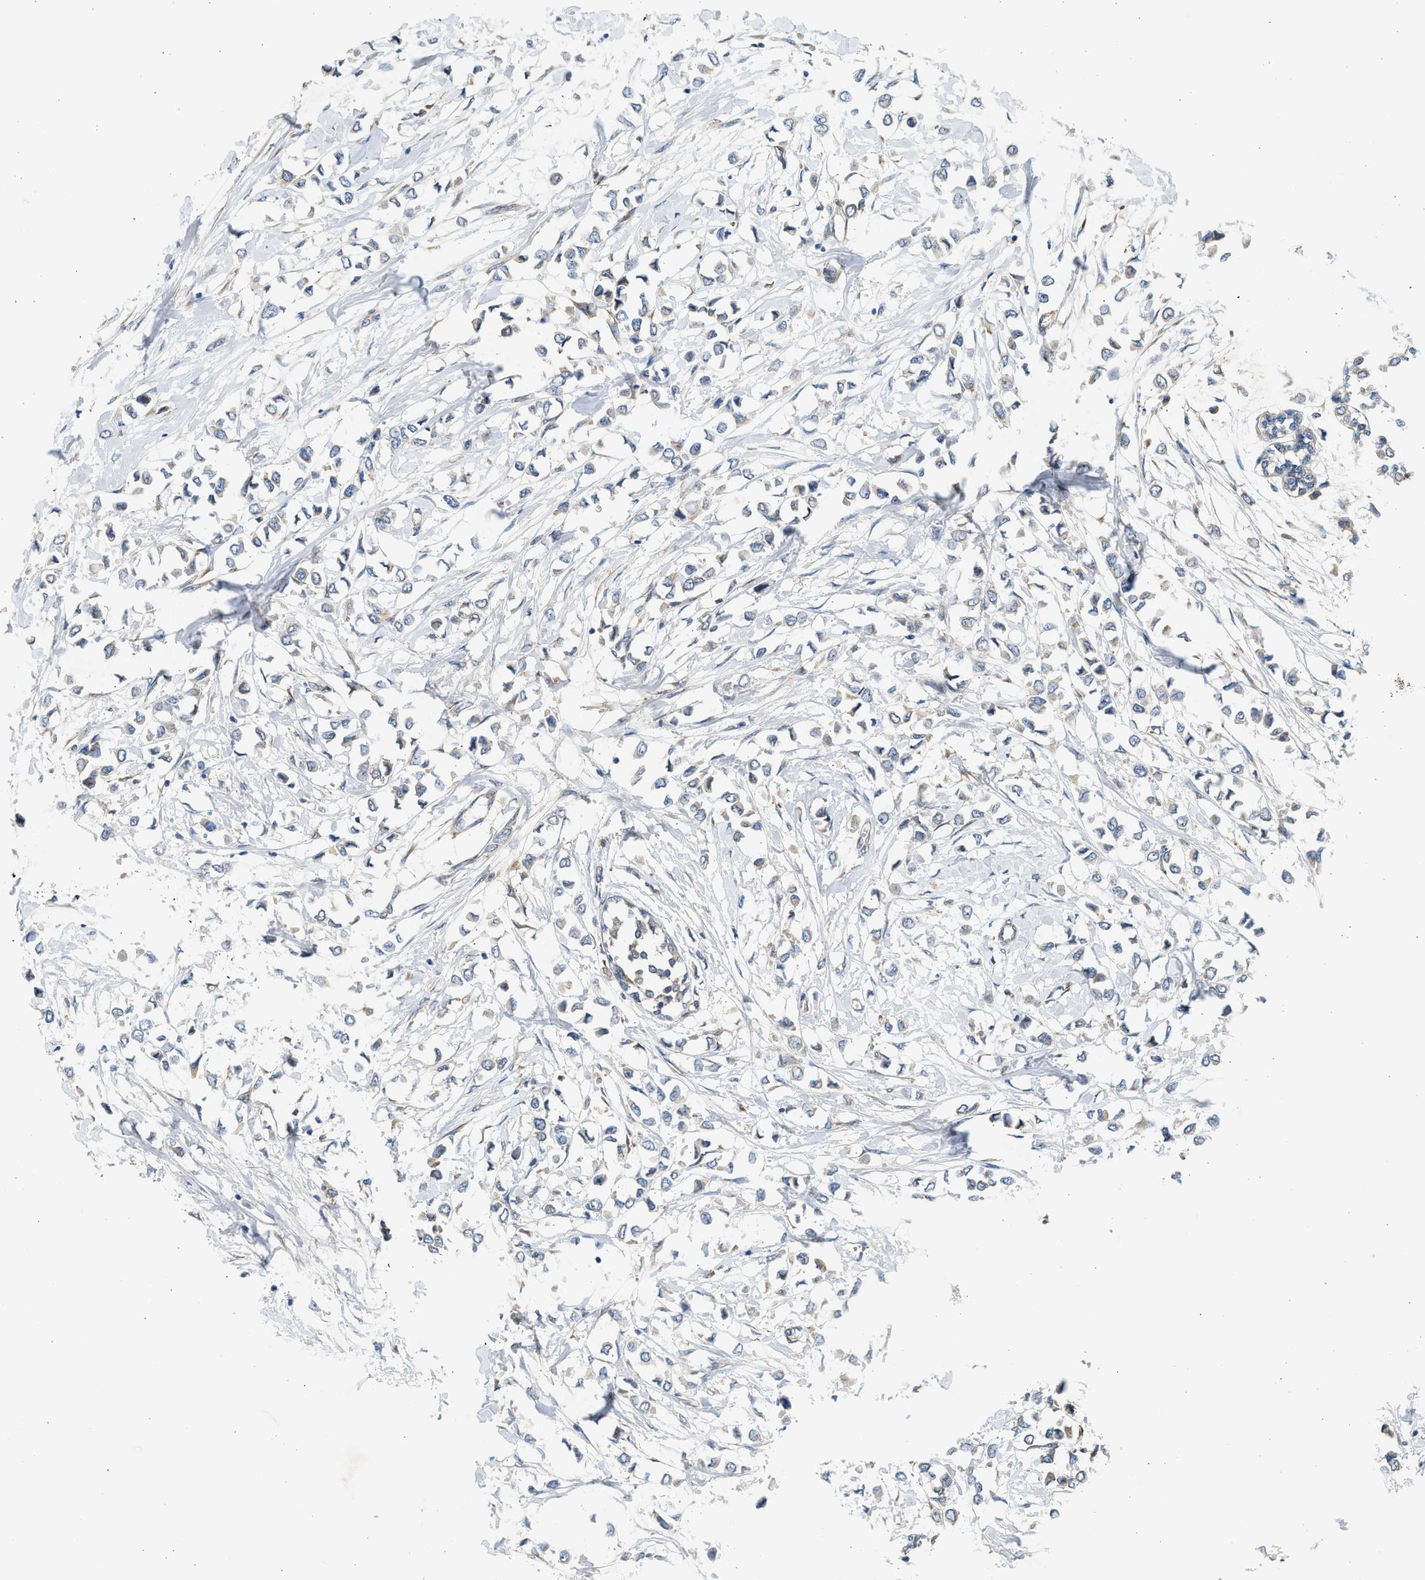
{"staining": {"intensity": "weak", "quantity": "<25%", "location": "cytoplasmic/membranous"}, "tissue": "breast cancer", "cell_type": "Tumor cells", "image_type": "cancer", "snomed": [{"axis": "morphology", "description": "Lobular carcinoma"}, {"axis": "topography", "description": "Breast"}], "caption": "Immunohistochemistry (IHC) of human breast lobular carcinoma displays no positivity in tumor cells.", "gene": "KDELR2", "patient": {"sex": "female", "age": 51}}